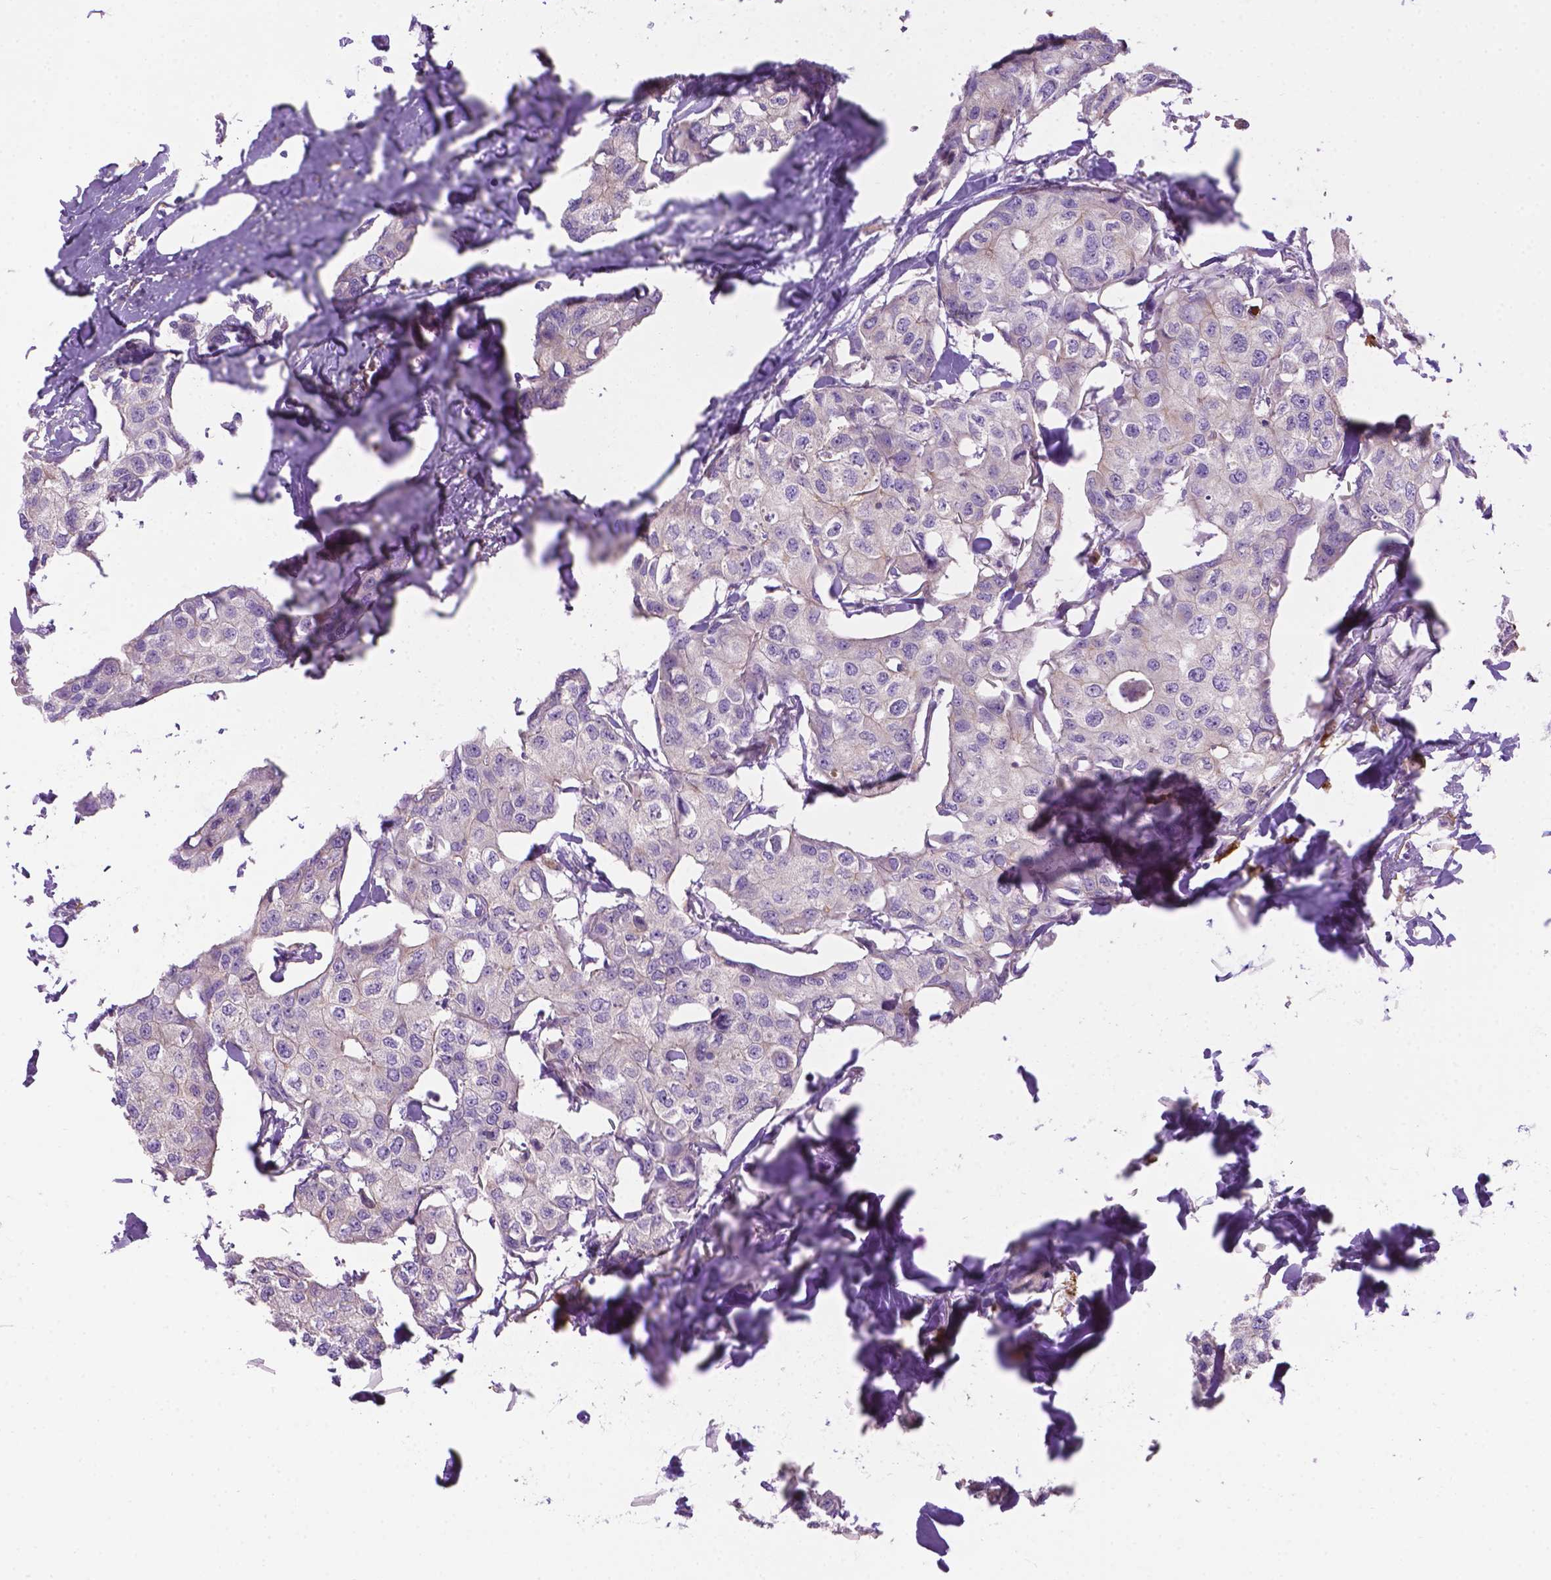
{"staining": {"intensity": "negative", "quantity": "none", "location": "none"}, "tissue": "breast cancer", "cell_type": "Tumor cells", "image_type": "cancer", "snomed": [{"axis": "morphology", "description": "Duct carcinoma"}, {"axis": "topography", "description": "Breast"}], "caption": "Immunohistochemical staining of human breast cancer (infiltrating ductal carcinoma) displays no significant positivity in tumor cells.", "gene": "CDH7", "patient": {"sex": "female", "age": 80}}